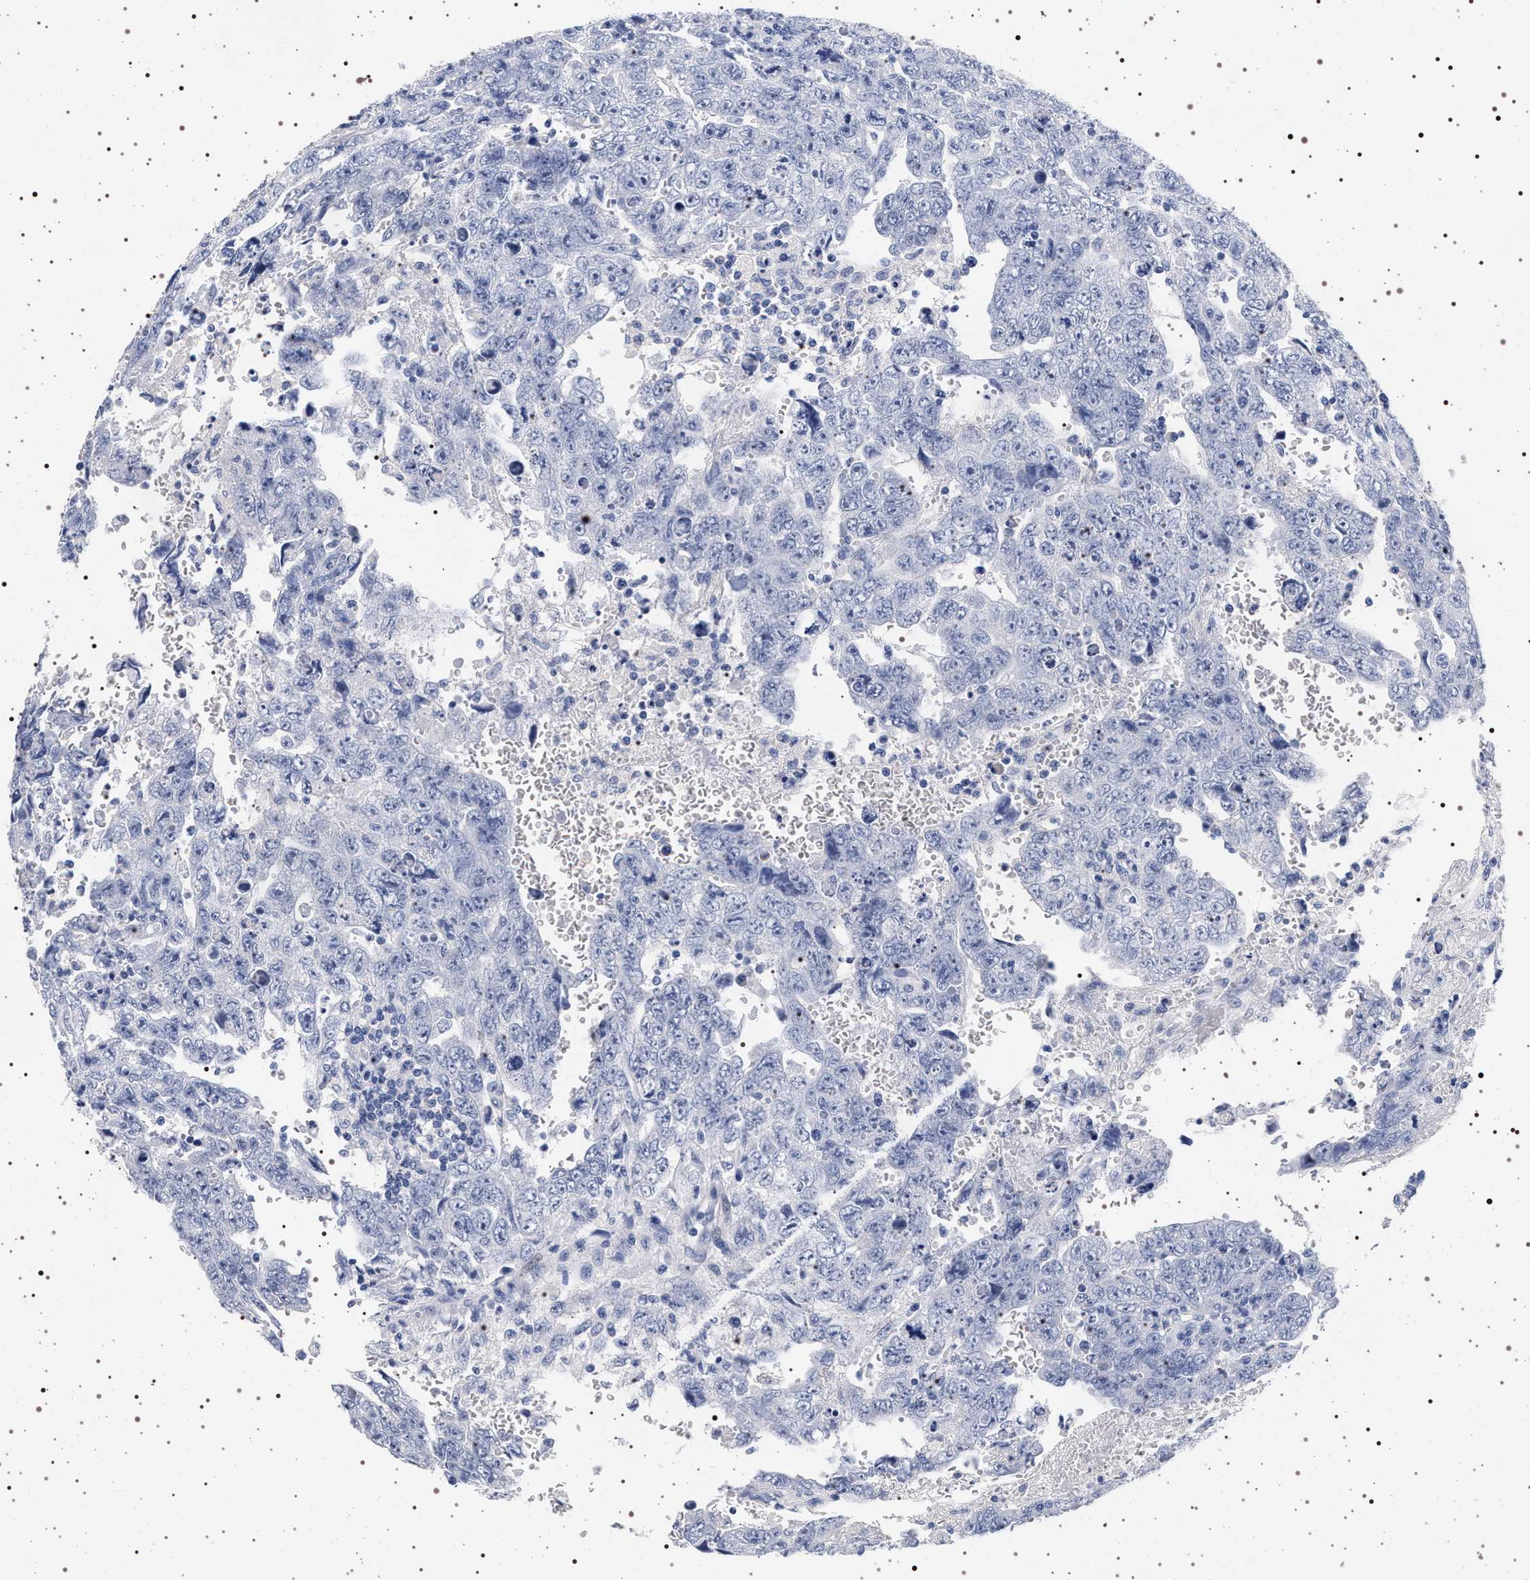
{"staining": {"intensity": "negative", "quantity": "none", "location": "none"}, "tissue": "testis cancer", "cell_type": "Tumor cells", "image_type": "cancer", "snomed": [{"axis": "morphology", "description": "Carcinoma, Embryonal, NOS"}, {"axis": "topography", "description": "Testis"}], "caption": "Immunohistochemistry (IHC) of embryonal carcinoma (testis) exhibits no expression in tumor cells. Nuclei are stained in blue.", "gene": "MAPK10", "patient": {"sex": "male", "age": 28}}